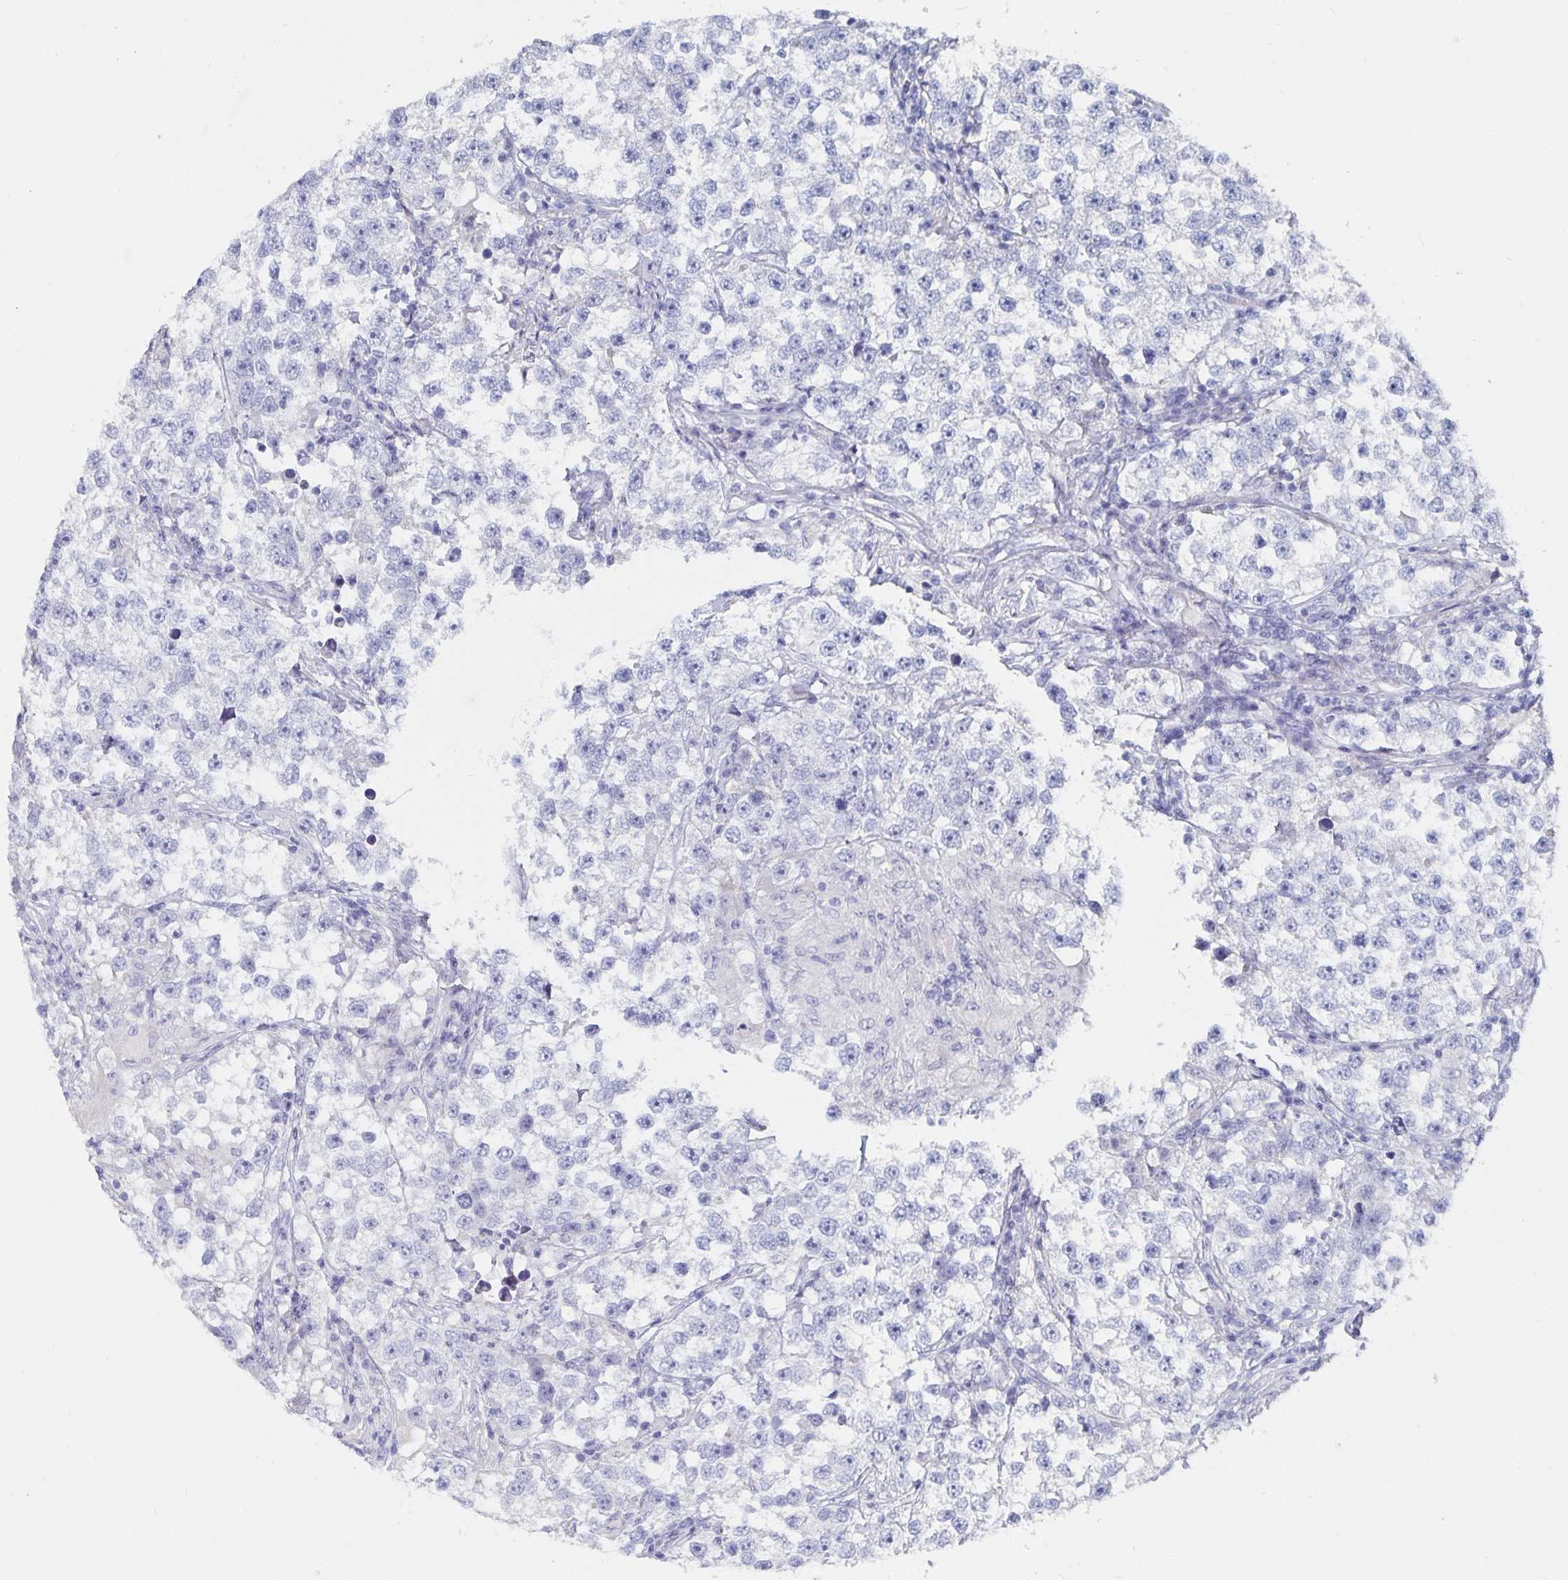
{"staining": {"intensity": "negative", "quantity": "none", "location": "none"}, "tissue": "testis cancer", "cell_type": "Tumor cells", "image_type": "cancer", "snomed": [{"axis": "morphology", "description": "Seminoma, NOS"}, {"axis": "topography", "description": "Testis"}], "caption": "Immunohistochemical staining of human testis cancer demonstrates no significant positivity in tumor cells. Nuclei are stained in blue.", "gene": "CFAP69", "patient": {"sex": "male", "age": 46}}